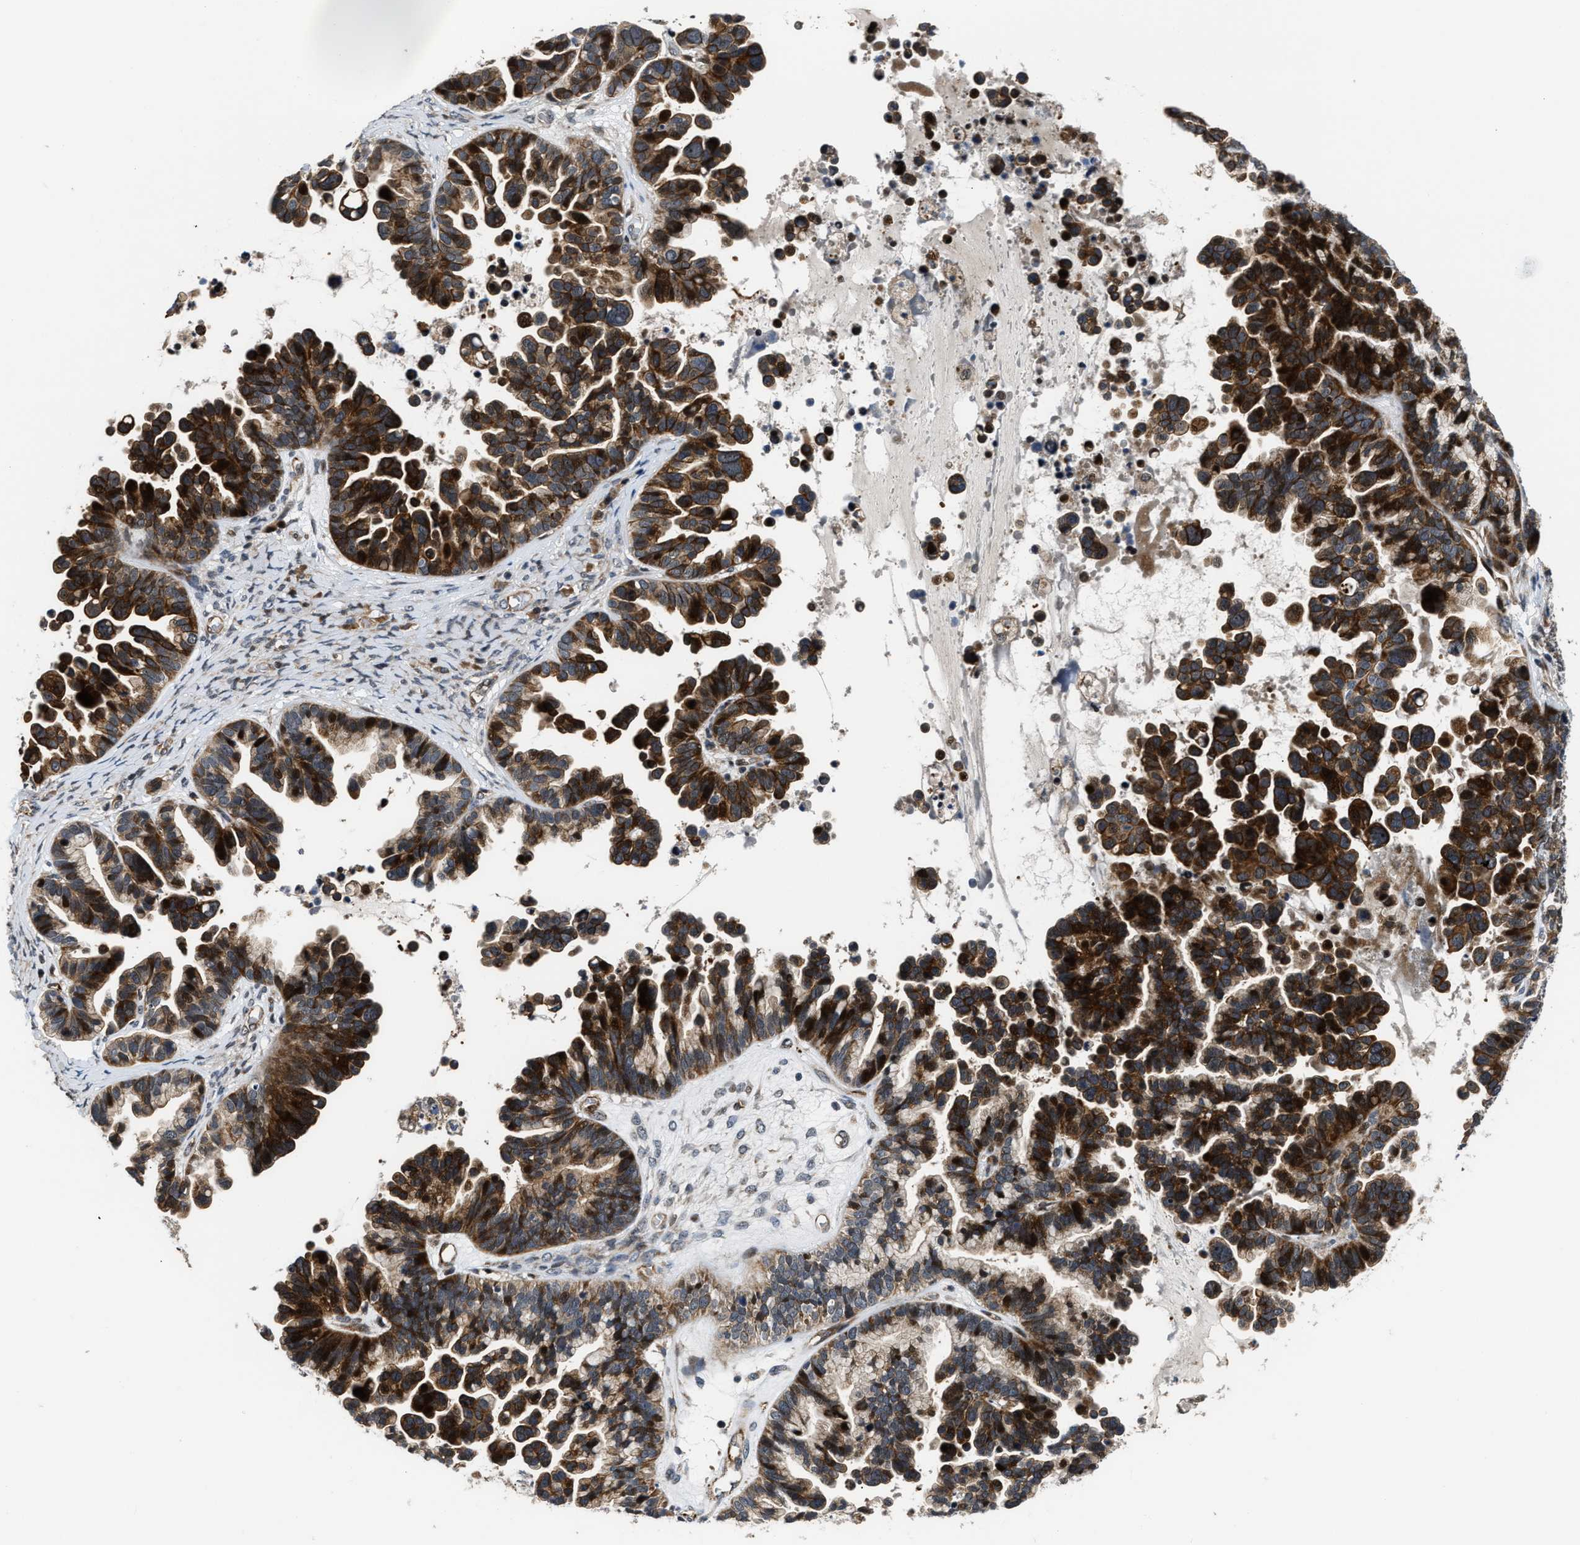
{"staining": {"intensity": "strong", "quantity": ">75%", "location": "cytoplasmic/membranous,nuclear"}, "tissue": "ovarian cancer", "cell_type": "Tumor cells", "image_type": "cancer", "snomed": [{"axis": "morphology", "description": "Cystadenocarcinoma, serous, NOS"}, {"axis": "topography", "description": "Ovary"}], "caption": "IHC photomicrograph of ovarian serous cystadenocarcinoma stained for a protein (brown), which shows high levels of strong cytoplasmic/membranous and nuclear positivity in approximately >75% of tumor cells.", "gene": "ALDH3A2", "patient": {"sex": "female", "age": 56}}